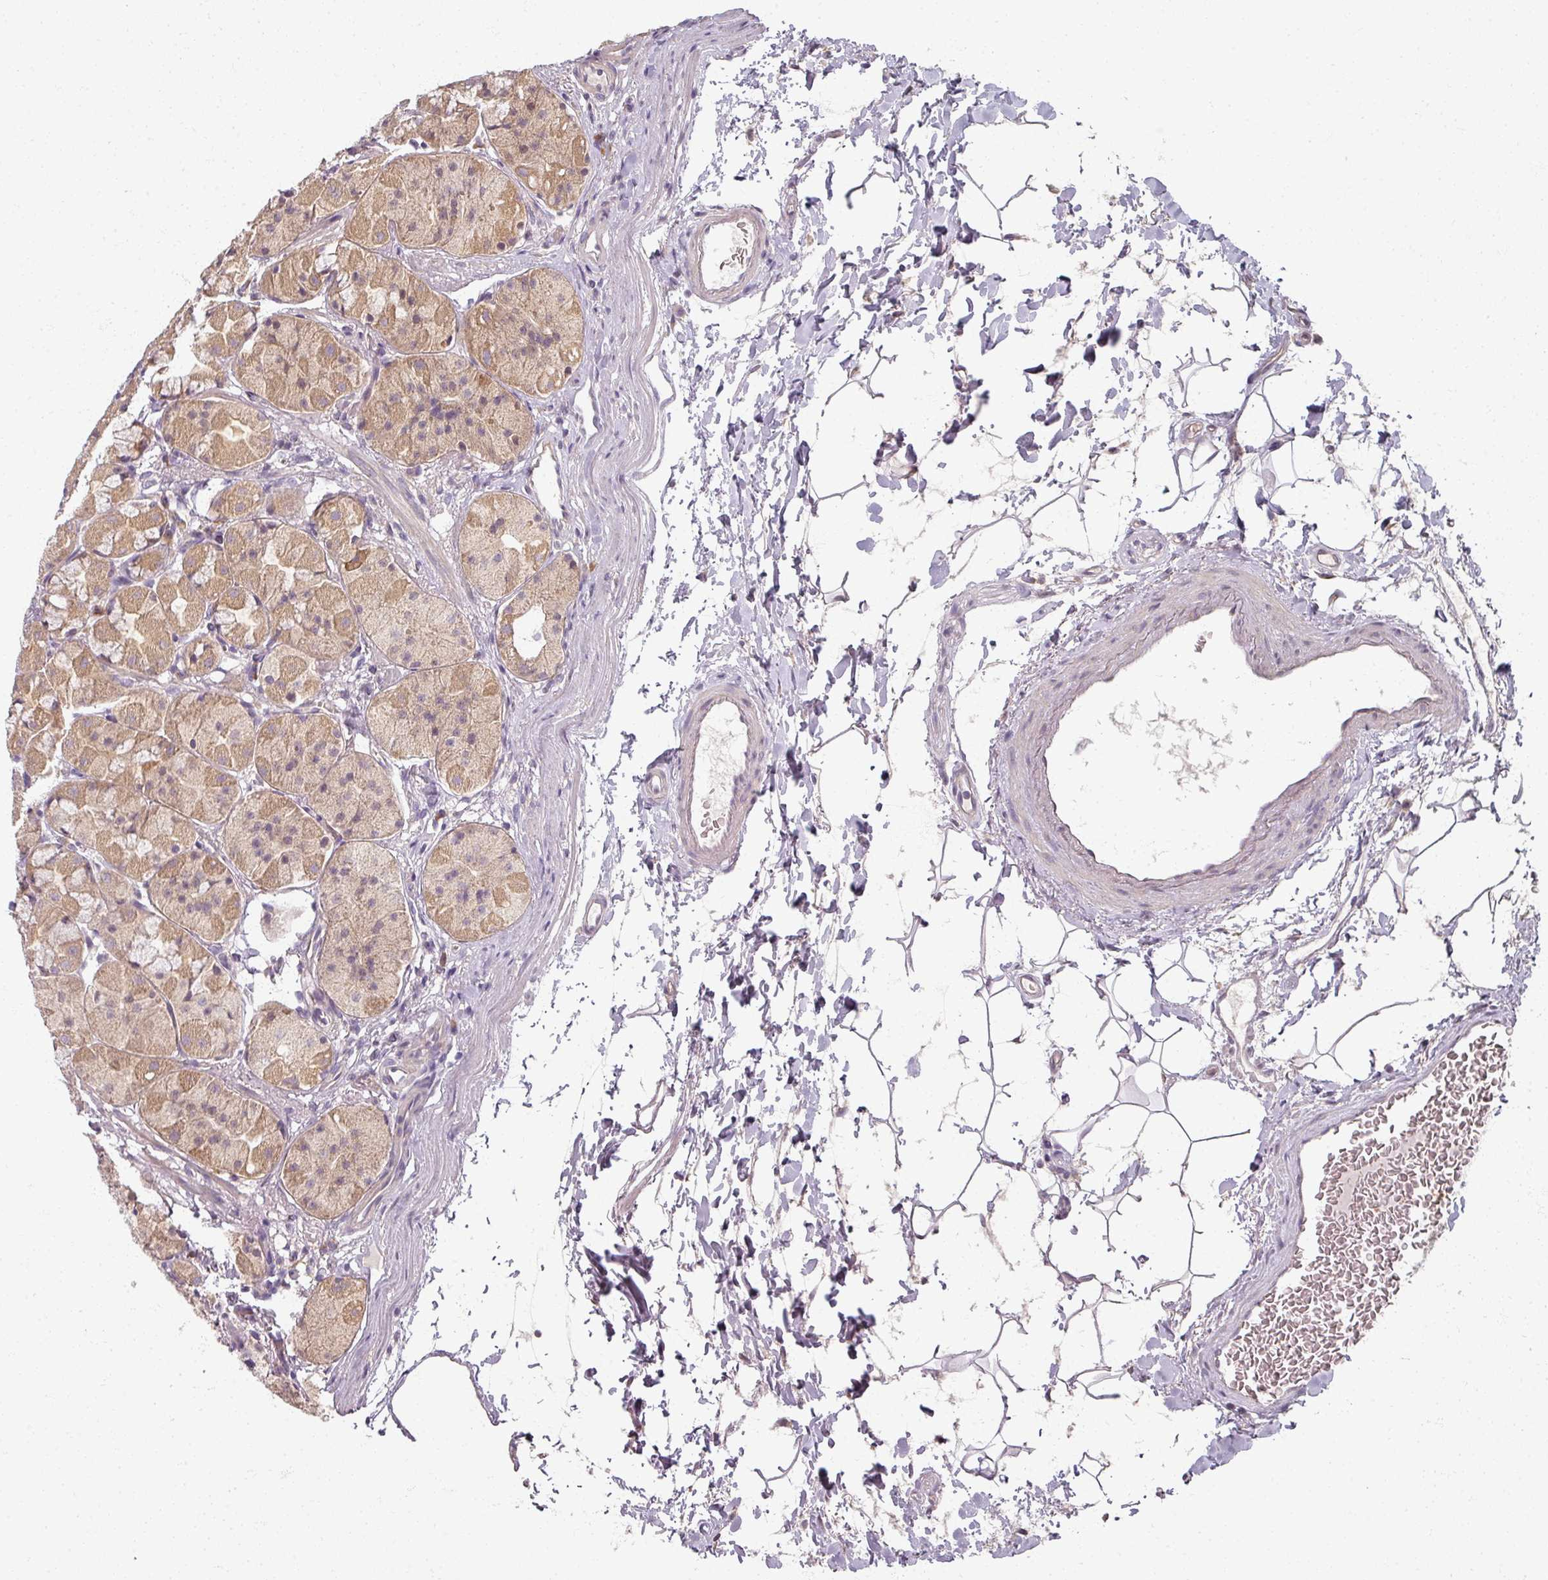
{"staining": {"intensity": "moderate", "quantity": "25%-75%", "location": "cytoplasmic/membranous"}, "tissue": "stomach", "cell_type": "Glandular cells", "image_type": "normal", "snomed": [{"axis": "morphology", "description": "Normal tissue, NOS"}, {"axis": "topography", "description": "Stomach"}], "caption": "Stomach stained with a brown dye exhibits moderate cytoplasmic/membranous positive staining in approximately 25%-75% of glandular cells.", "gene": "MYMK", "patient": {"sex": "male", "age": 57}}